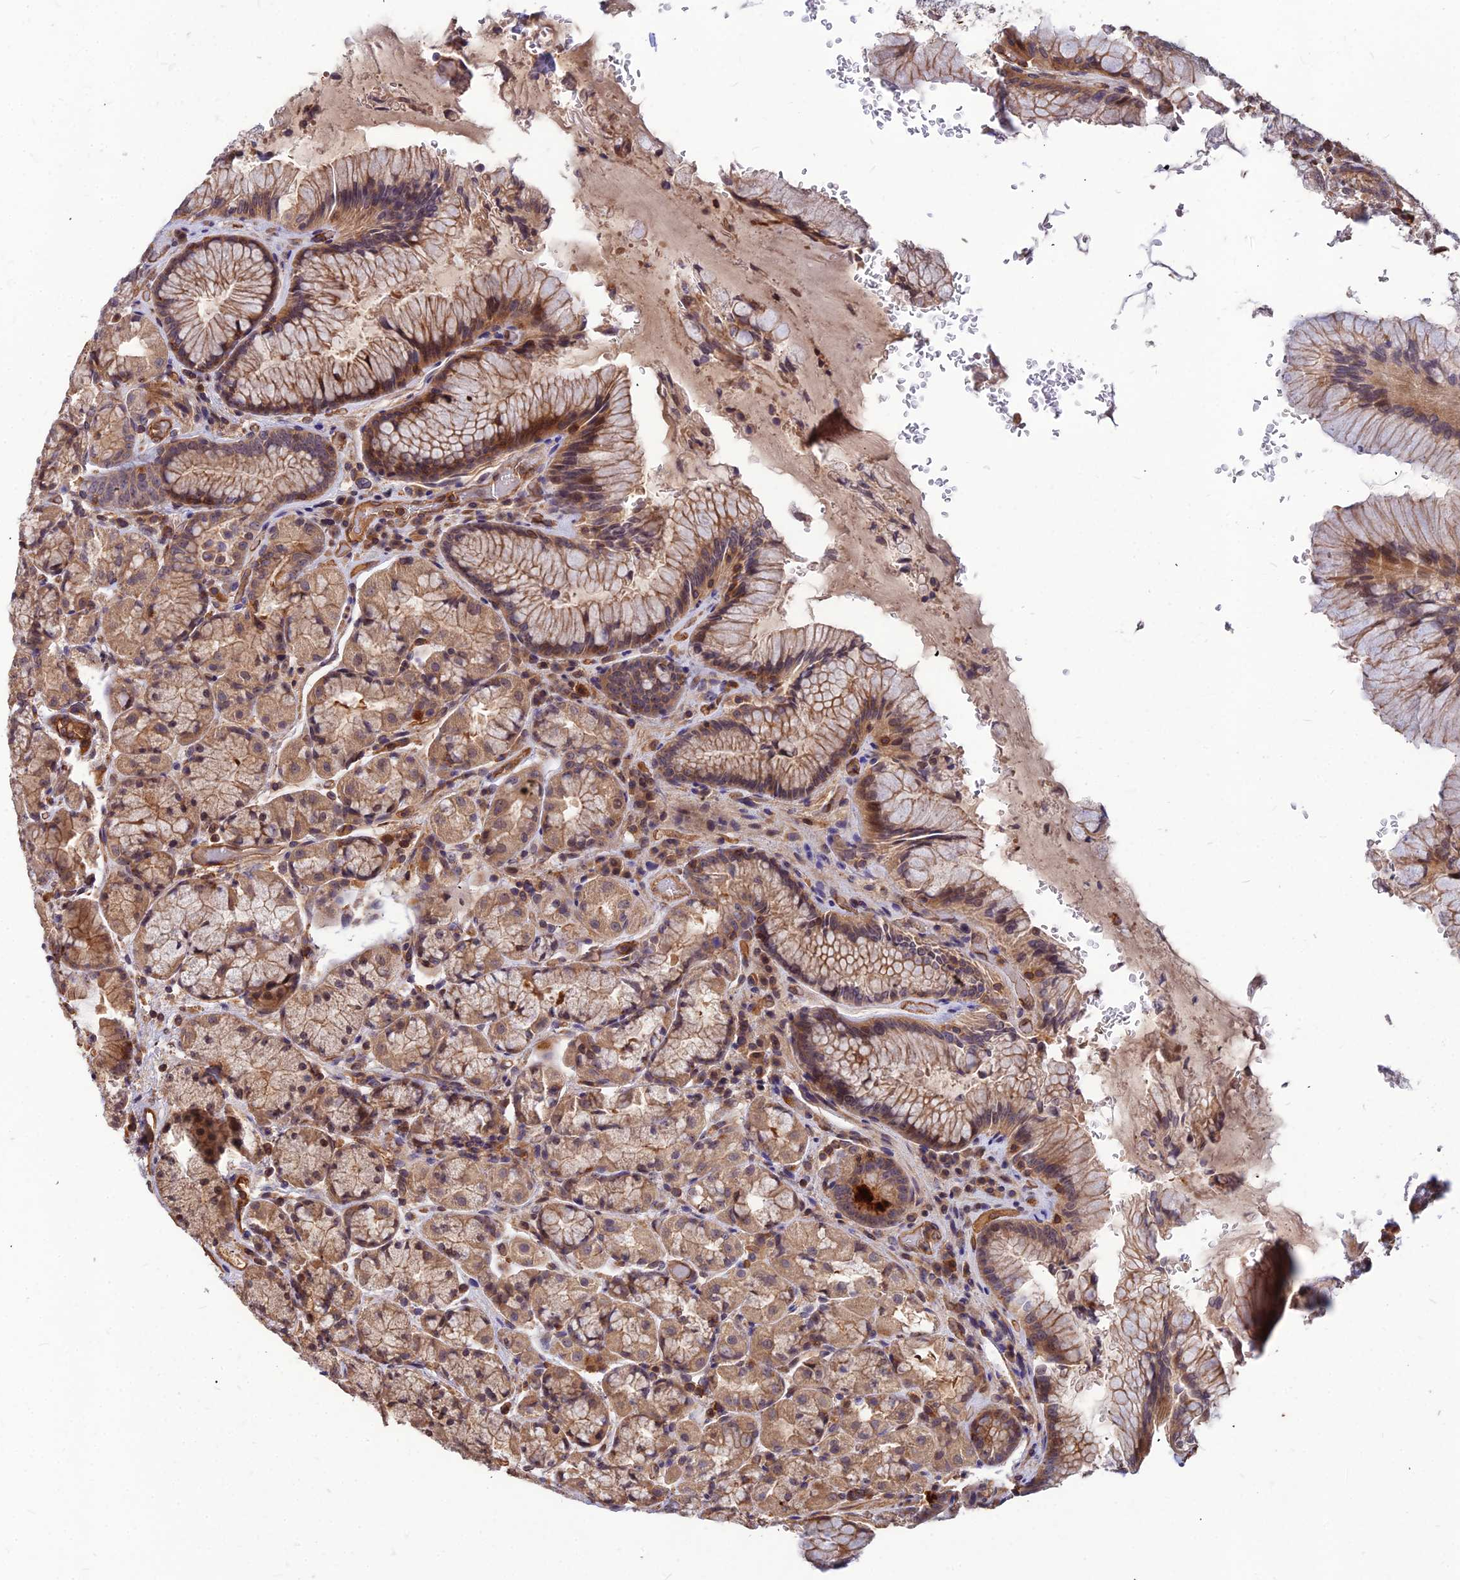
{"staining": {"intensity": "moderate", "quantity": ">75%", "location": "cytoplasmic/membranous,nuclear"}, "tissue": "stomach", "cell_type": "Glandular cells", "image_type": "normal", "snomed": [{"axis": "morphology", "description": "Normal tissue, NOS"}, {"axis": "topography", "description": "Stomach"}], "caption": "An image showing moderate cytoplasmic/membranous,nuclear staining in about >75% of glandular cells in normal stomach, as visualized by brown immunohistochemical staining.", "gene": "ZNF467", "patient": {"sex": "male", "age": 63}}